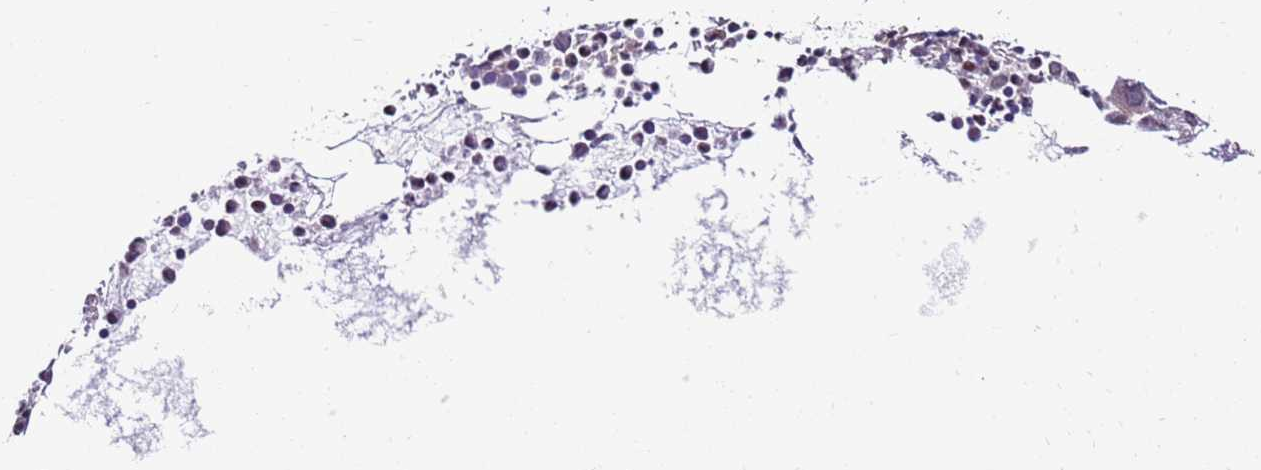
{"staining": {"intensity": "negative", "quantity": "none", "location": "none"}, "tissue": "bone marrow", "cell_type": "Hematopoietic cells", "image_type": "normal", "snomed": [{"axis": "morphology", "description": "Normal tissue, NOS"}, {"axis": "topography", "description": "Bone marrow"}], "caption": "This image is of normal bone marrow stained with immunohistochemistry (IHC) to label a protein in brown with the nuclei are counter-stained blue. There is no expression in hematopoietic cells.", "gene": "KPNA4", "patient": {"sex": "female", "age": 78}}